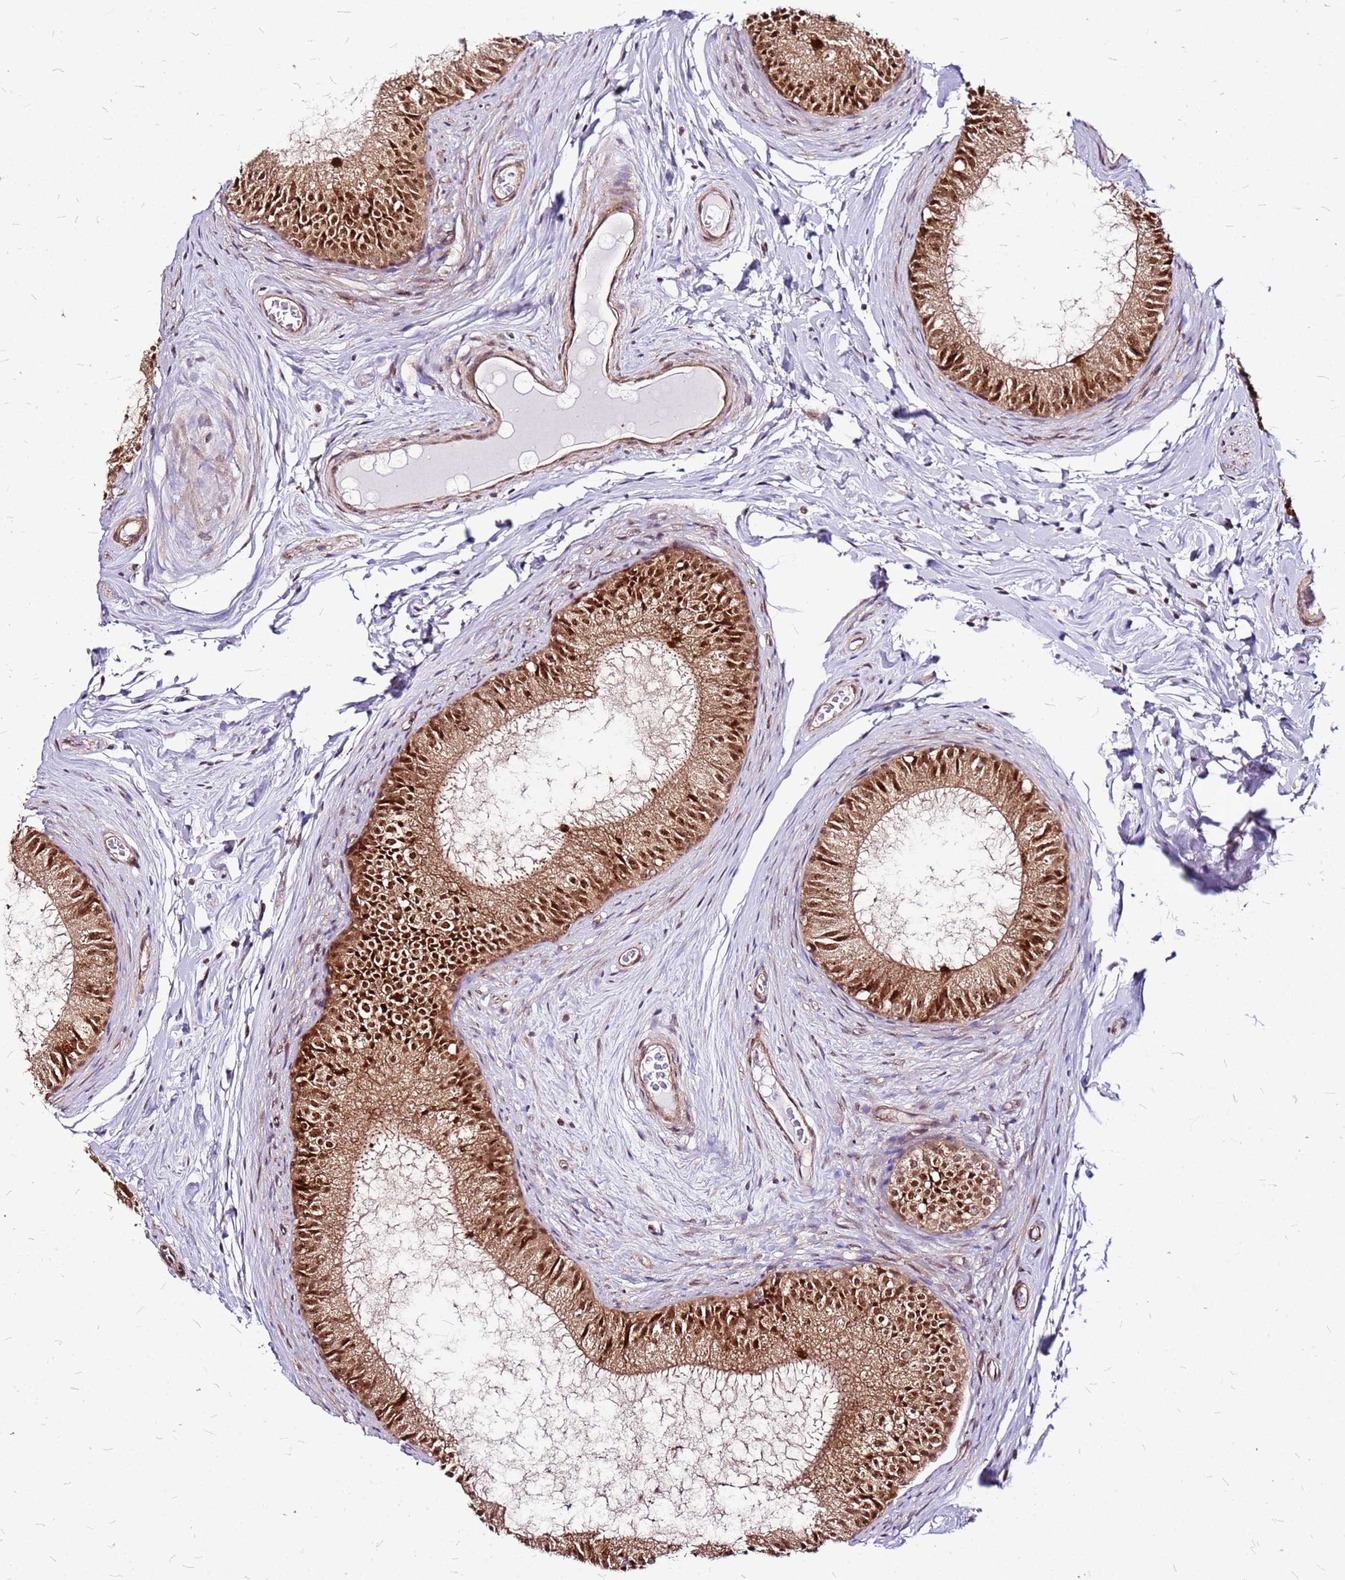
{"staining": {"intensity": "strong", "quantity": ">75%", "location": "cytoplasmic/membranous,nuclear"}, "tissue": "epididymis", "cell_type": "Glandular cells", "image_type": "normal", "snomed": [{"axis": "morphology", "description": "Normal tissue, NOS"}, {"axis": "topography", "description": "Epididymis"}], "caption": "The histopathology image reveals immunohistochemical staining of normal epididymis. There is strong cytoplasmic/membranous,nuclear staining is seen in approximately >75% of glandular cells. (Stains: DAB (3,3'-diaminobenzidine) in brown, nuclei in blue, Microscopy: brightfield microscopy at high magnification).", "gene": "OR51T1", "patient": {"sex": "male", "age": 25}}